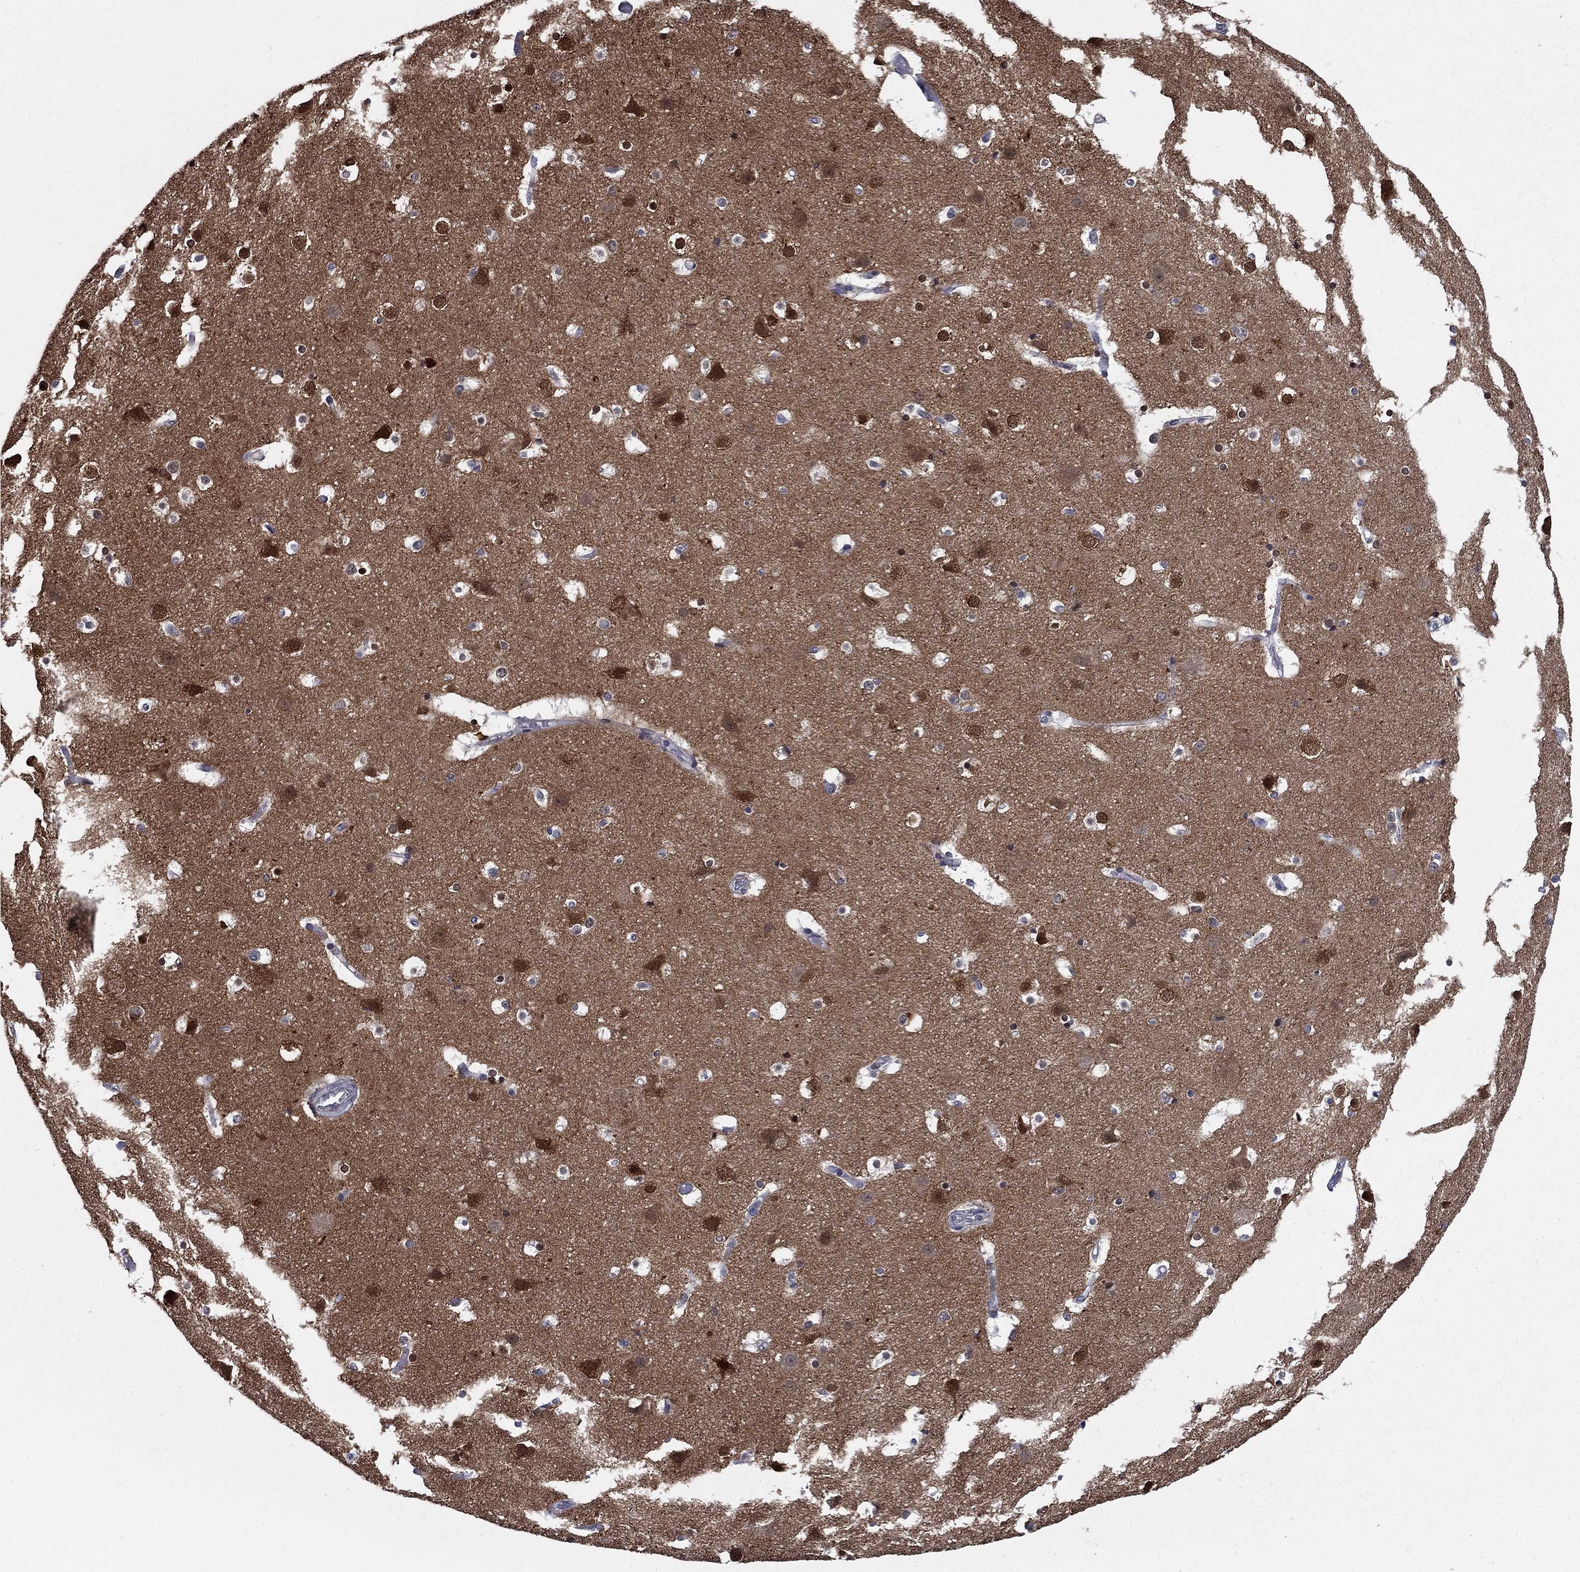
{"staining": {"intensity": "negative", "quantity": "none", "location": "none"}, "tissue": "cerebral cortex", "cell_type": "Endothelial cells", "image_type": "normal", "snomed": [{"axis": "morphology", "description": "Normal tissue, NOS"}, {"axis": "topography", "description": "Cerebral cortex"}], "caption": "High power microscopy photomicrograph of an immunohistochemistry (IHC) histopathology image of normal cerebral cortex, revealing no significant staining in endothelial cells.", "gene": "STMN1", "patient": {"sex": "female", "age": 52}}